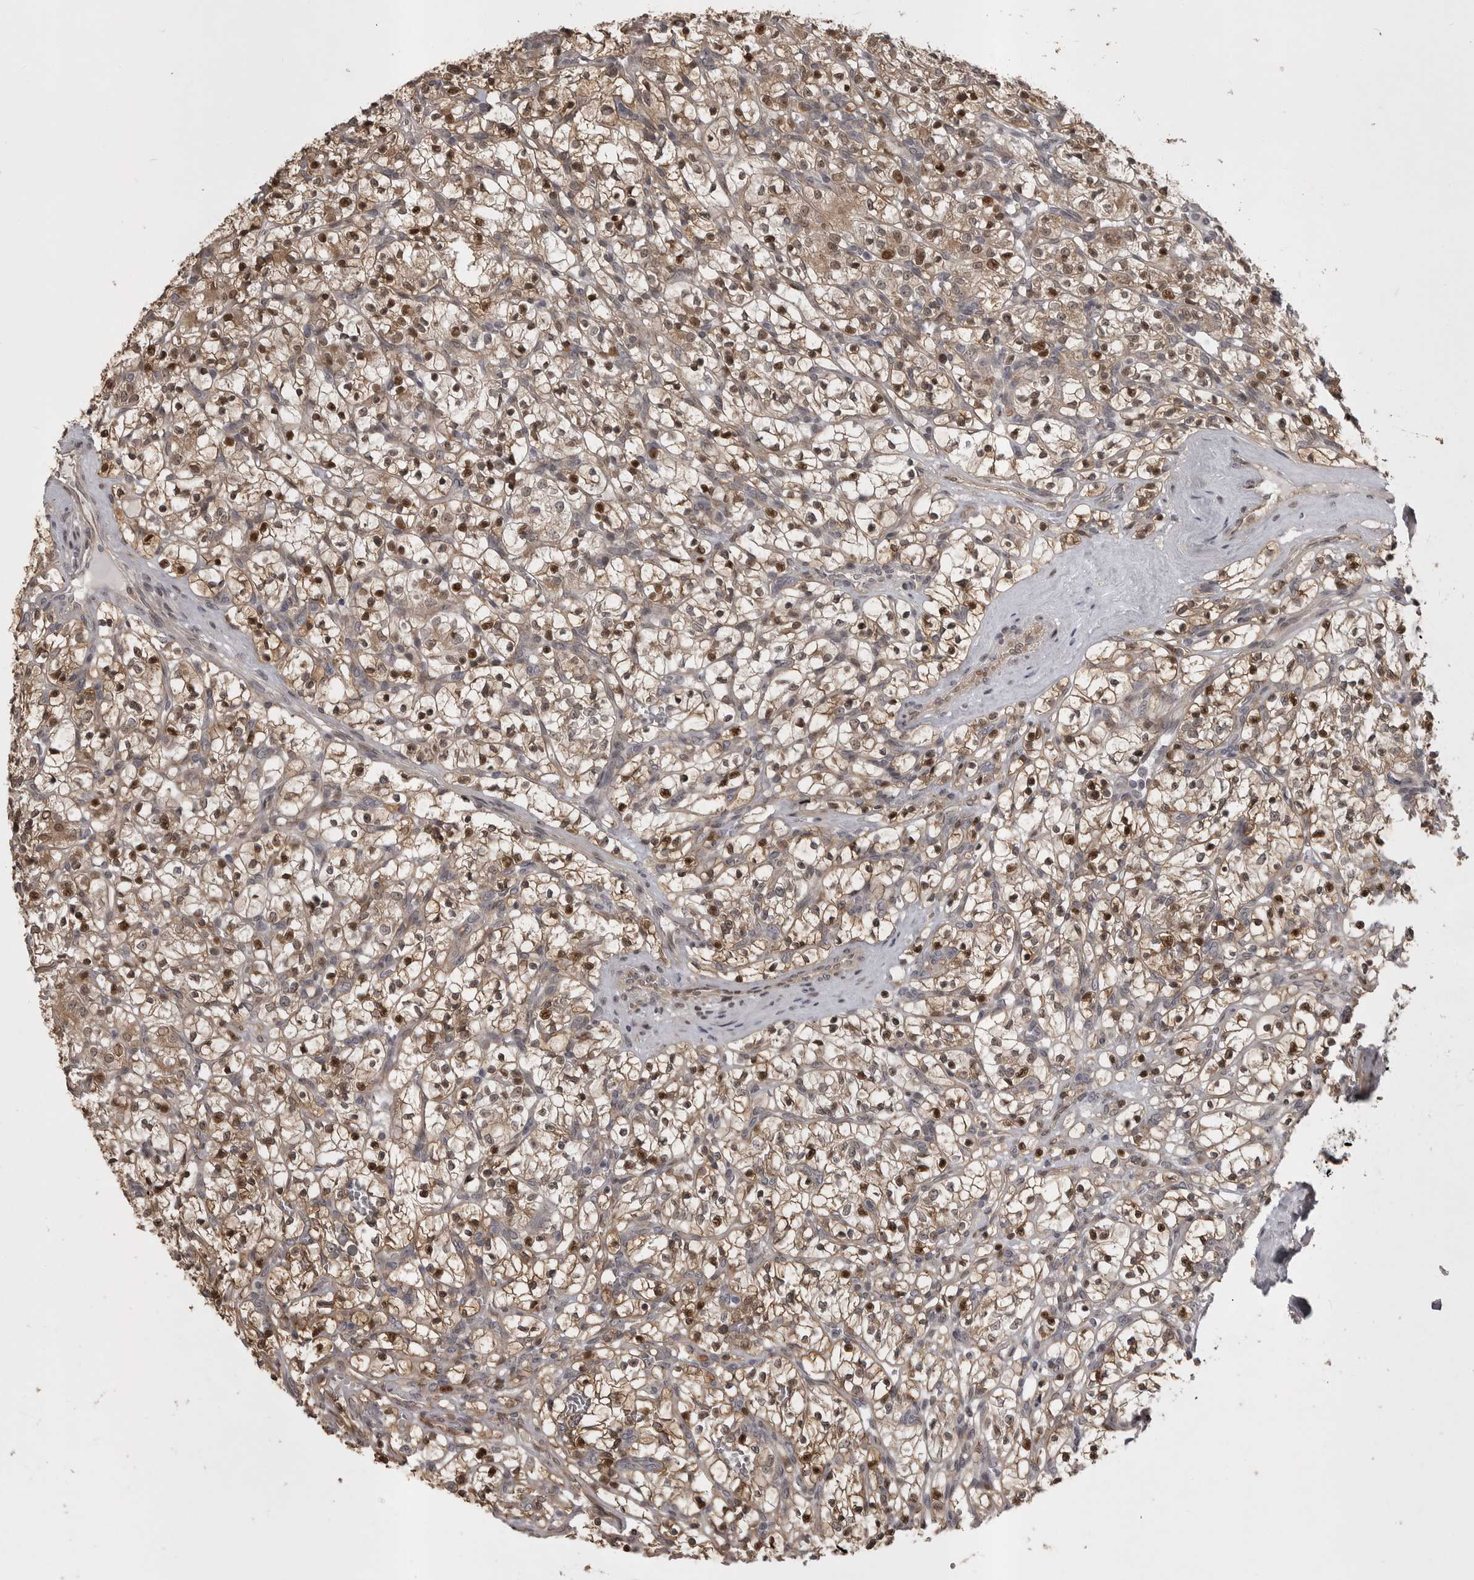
{"staining": {"intensity": "moderate", "quantity": ">75%", "location": "cytoplasmic/membranous,nuclear"}, "tissue": "renal cancer", "cell_type": "Tumor cells", "image_type": "cancer", "snomed": [{"axis": "morphology", "description": "Adenocarcinoma, NOS"}, {"axis": "topography", "description": "Kidney"}], "caption": "This micrograph shows renal cancer stained with immunohistochemistry (IHC) to label a protein in brown. The cytoplasmic/membranous and nuclear of tumor cells show moderate positivity for the protein. Nuclei are counter-stained blue.", "gene": "SNX16", "patient": {"sex": "female", "age": 57}}